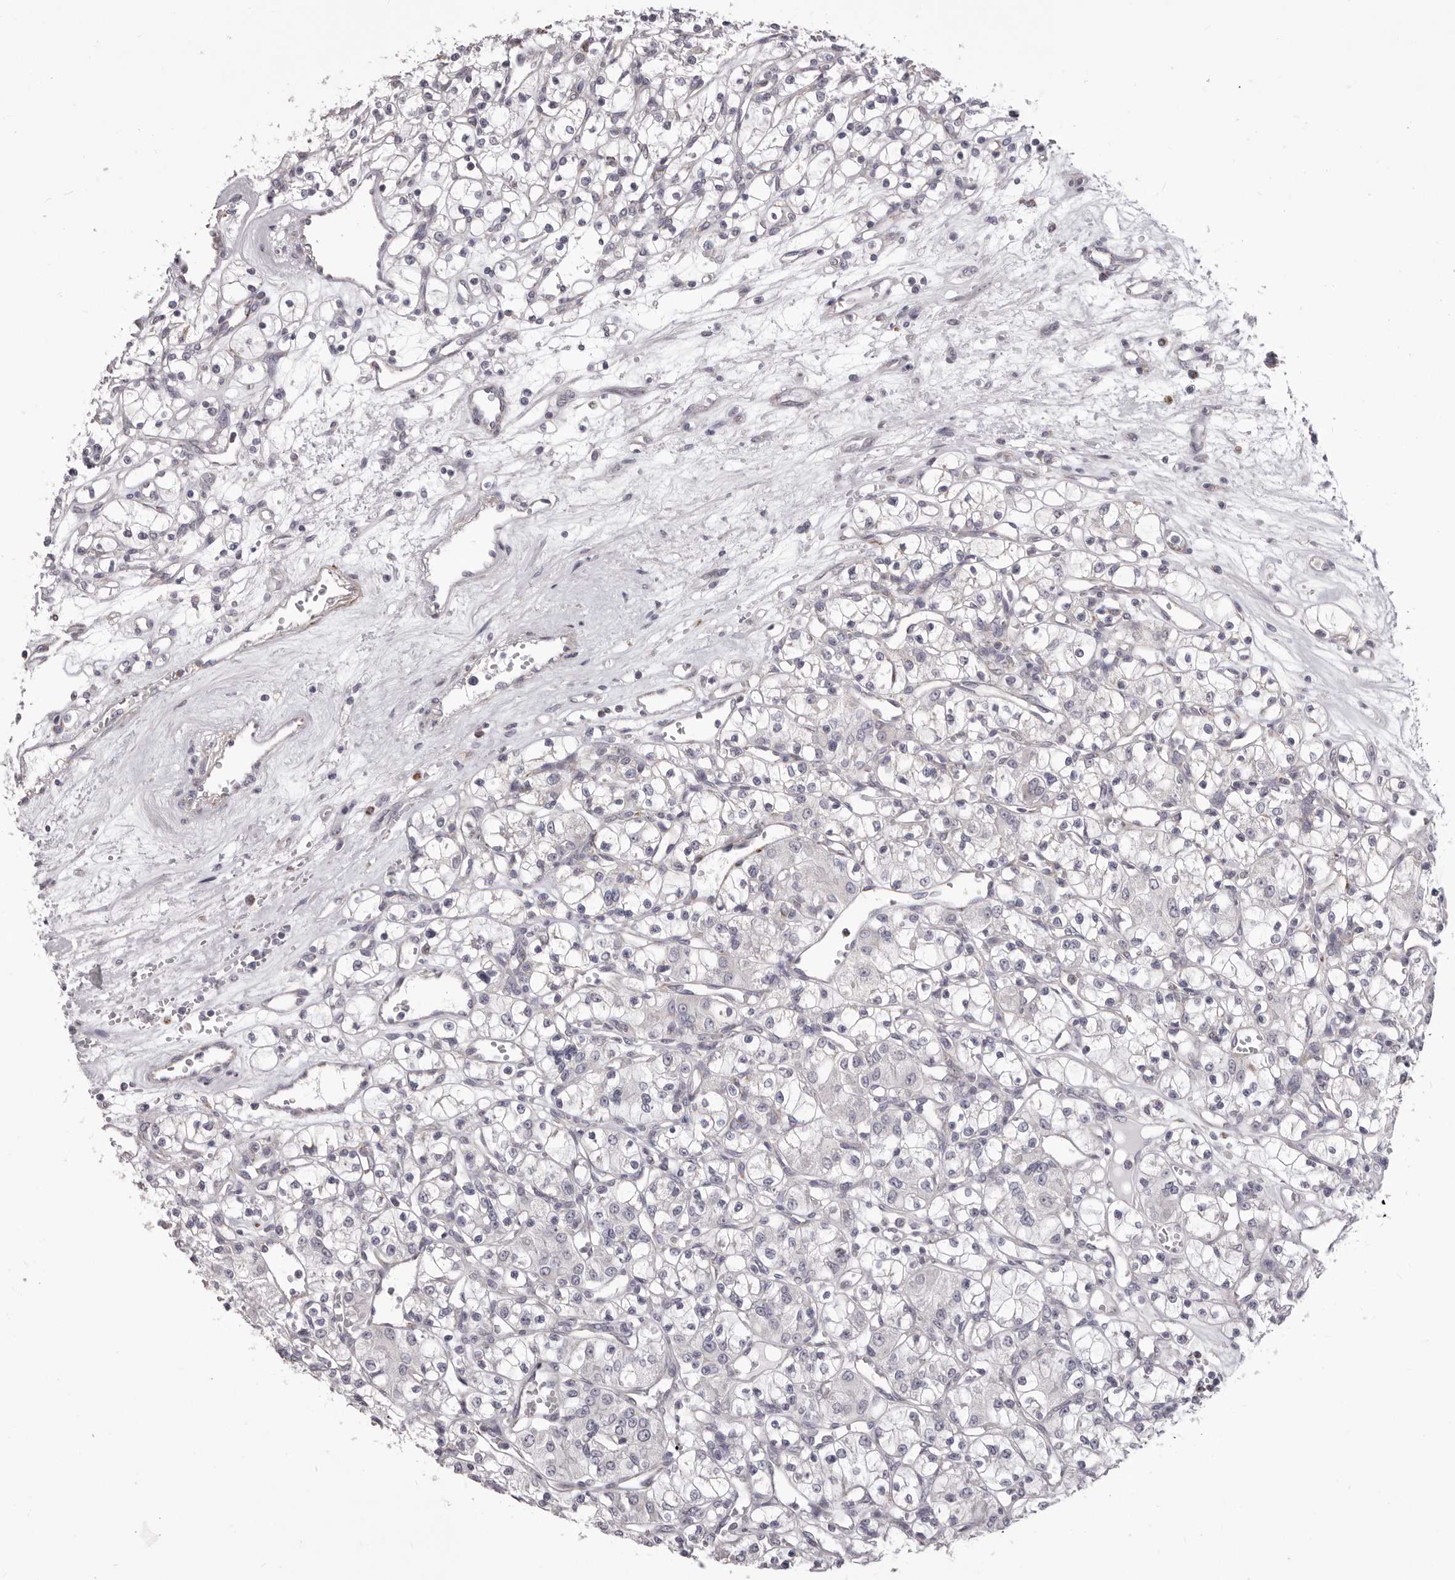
{"staining": {"intensity": "negative", "quantity": "none", "location": "none"}, "tissue": "renal cancer", "cell_type": "Tumor cells", "image_type": "cancer", "snomed": [{"axis": "morphology", "description": "Adenocarcinoma, NOS"}, {"axis": "topography", "description": "Kidney"}], "caption": "Renal cancer (adenocarcinoma) was stained to show a protein in brown. There is no significant expression in tumor cells.", "gene": "PRMT2", "patient": {"sex": "female", "age": 59}}